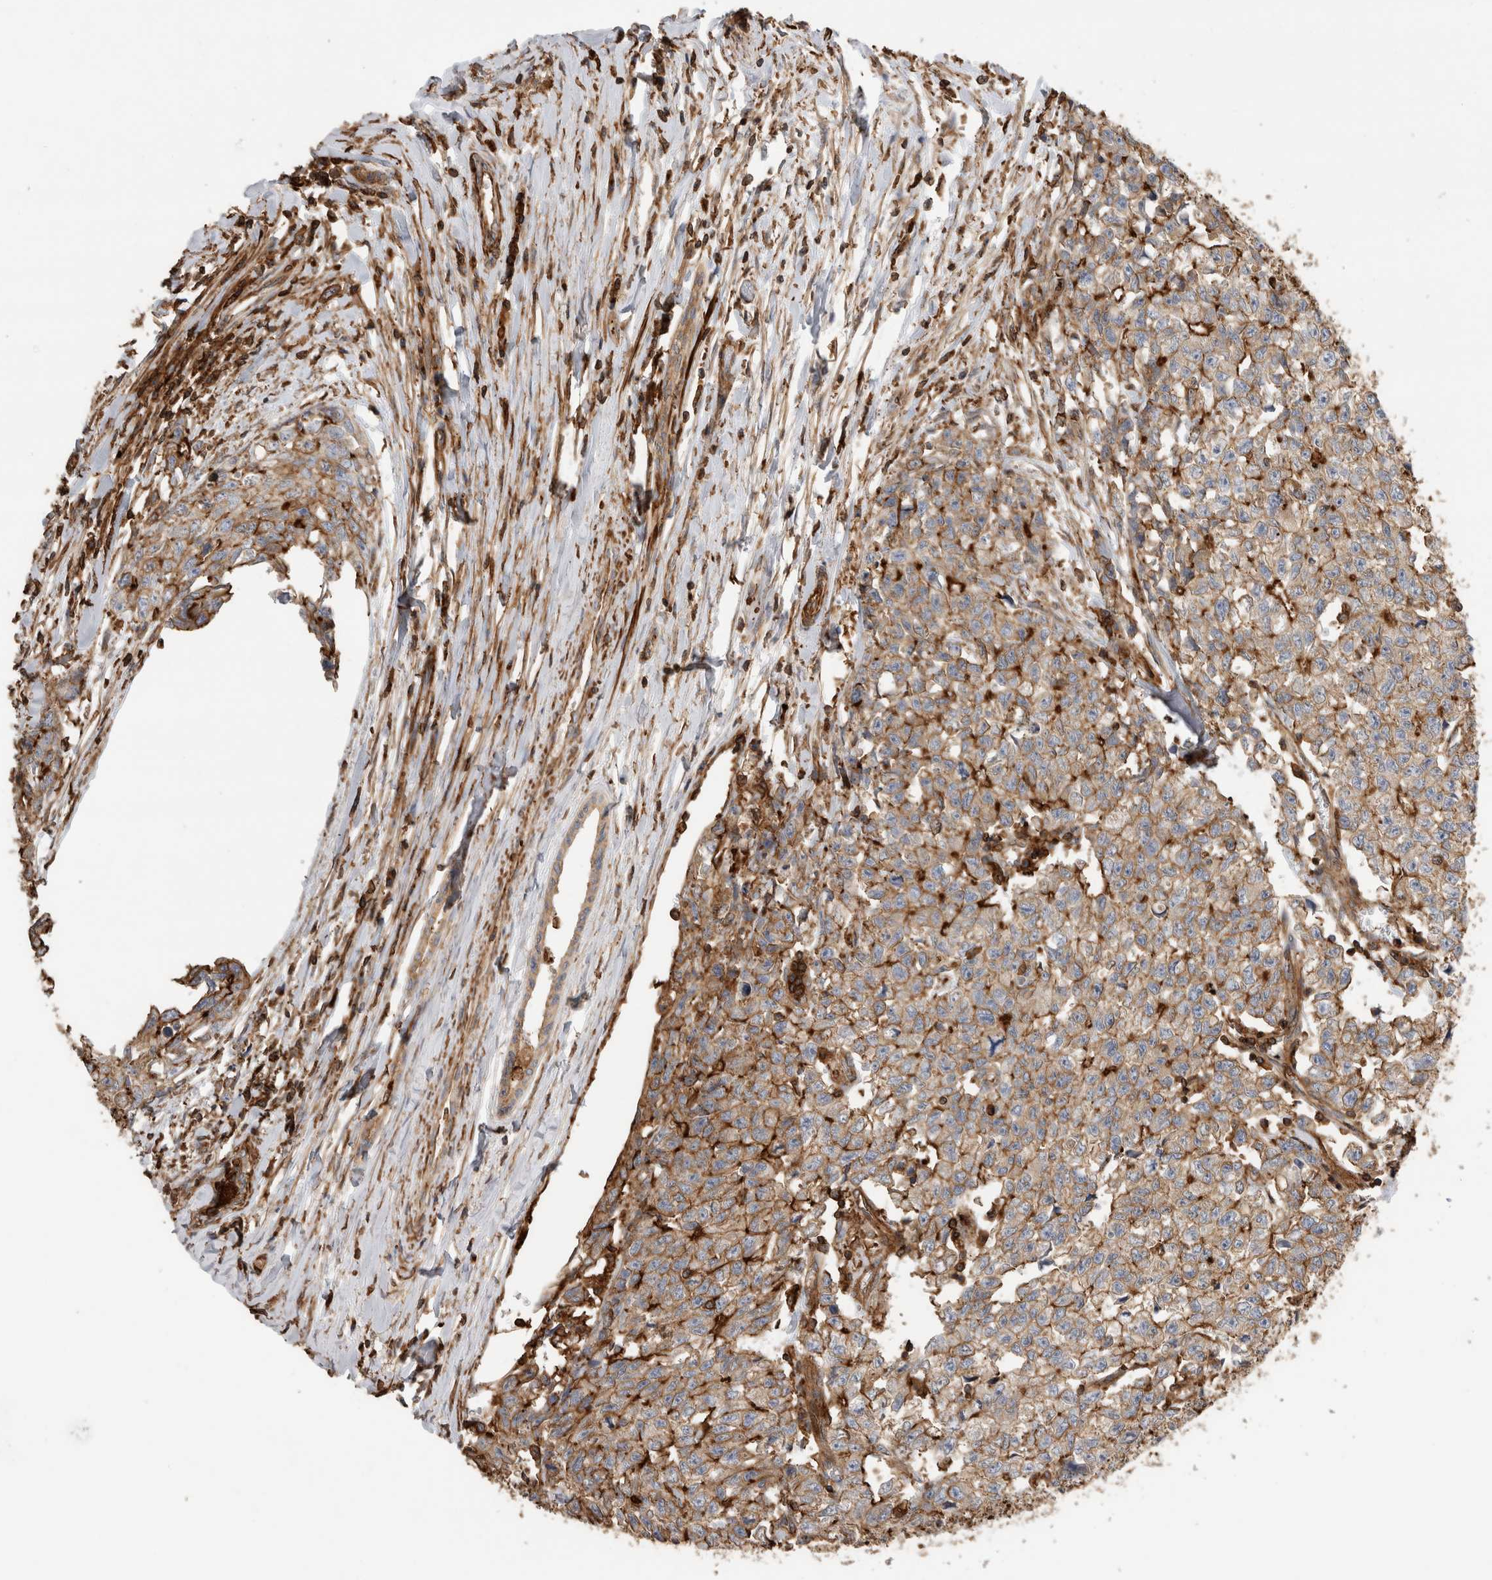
{"staining": {"intensity": "moderate", "quantity": ">75%", "location": "cytoplasmic/membranous"}, "tissue": "testis cancer", "cell_type": "Tumor cells", "image_type": "cancer", "snomed": [{"axis": "morphology", "description": "Carcinoma, Embryonal, NOS"}, {"axis": "topography", "description": "Testis"}], "caption": "Protein staining shows moderate cytoplasmic/membranous positivity in approximately >75% of tumor cells in embryonal carcinoma (testis). (DAB = brown stain, brightfield microscopy at high magnification).", "gene": "GPER1", "patient": {"sex": "male", "age": 28}}